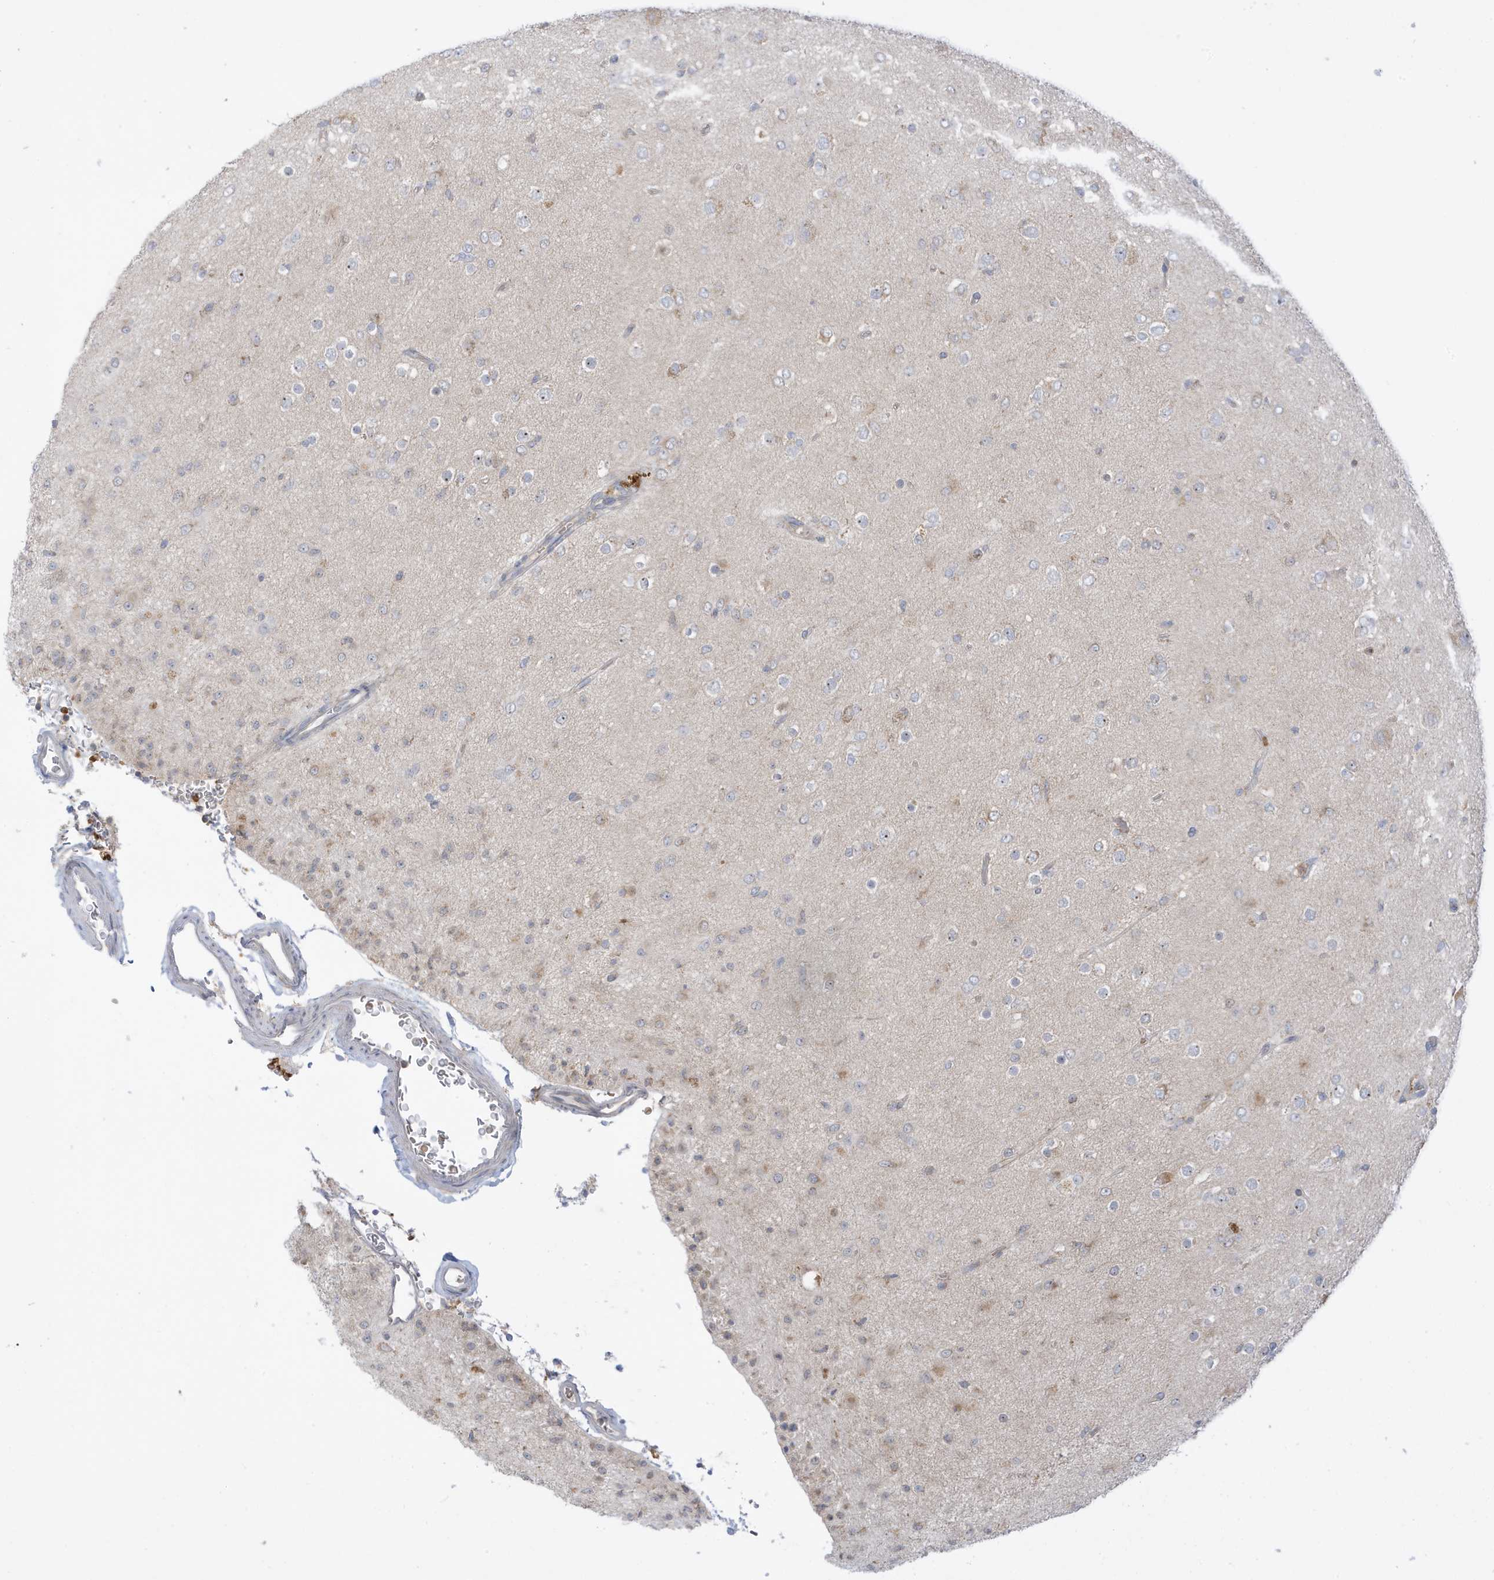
{"staining": {"intensity": "negative", "quantity": "none", "location": "none"}, "tissue": "glioma", "cell_type": "Tumor cells", "image_type": "cancer", "snomed": [{"axis": "morphology", "description": "Glioma, malignant, Low grade"}, {"axis": "topography", "description": "Brain"}], "caption": "Immunohistochemistry of human glioma shows no expression in tumor cells.", "gene": "NPPC", "patient": {"sex": "male", "age": 65}}